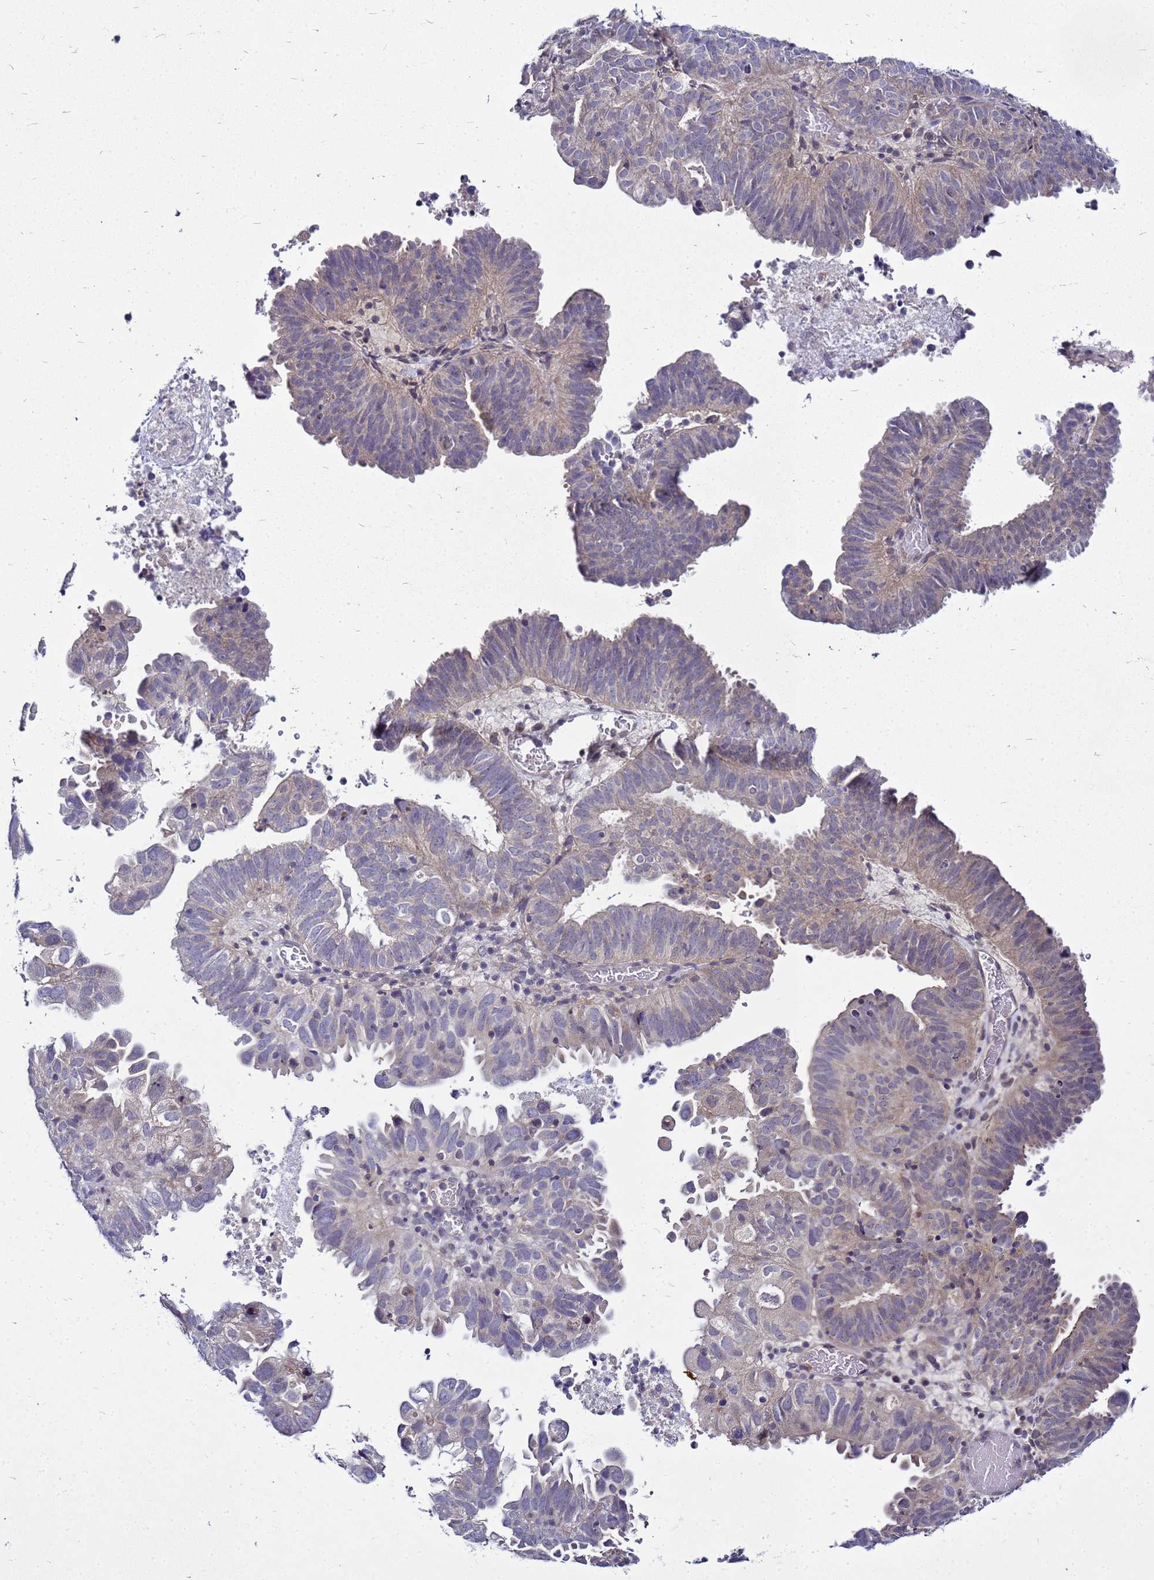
{"staining": {"intensity": "weak", "quantity": "<25%", "location": "cytoplasmic/membranous"}, "tissue": "endometrial cancer", "cell_type": "Tumor cells", "image_type": "cancer", "snomed": [{"axis": "morphology", "description": "Adenocarcinoma, NOS"}, {"axis": "topography", "description": "Uterus"}], "caption": "Protein analysis of endometrial cancer exhibits no significant positivity in tumor cells.", "gene": "SAT1", "patient": {"sex": "female", "age": 77}}